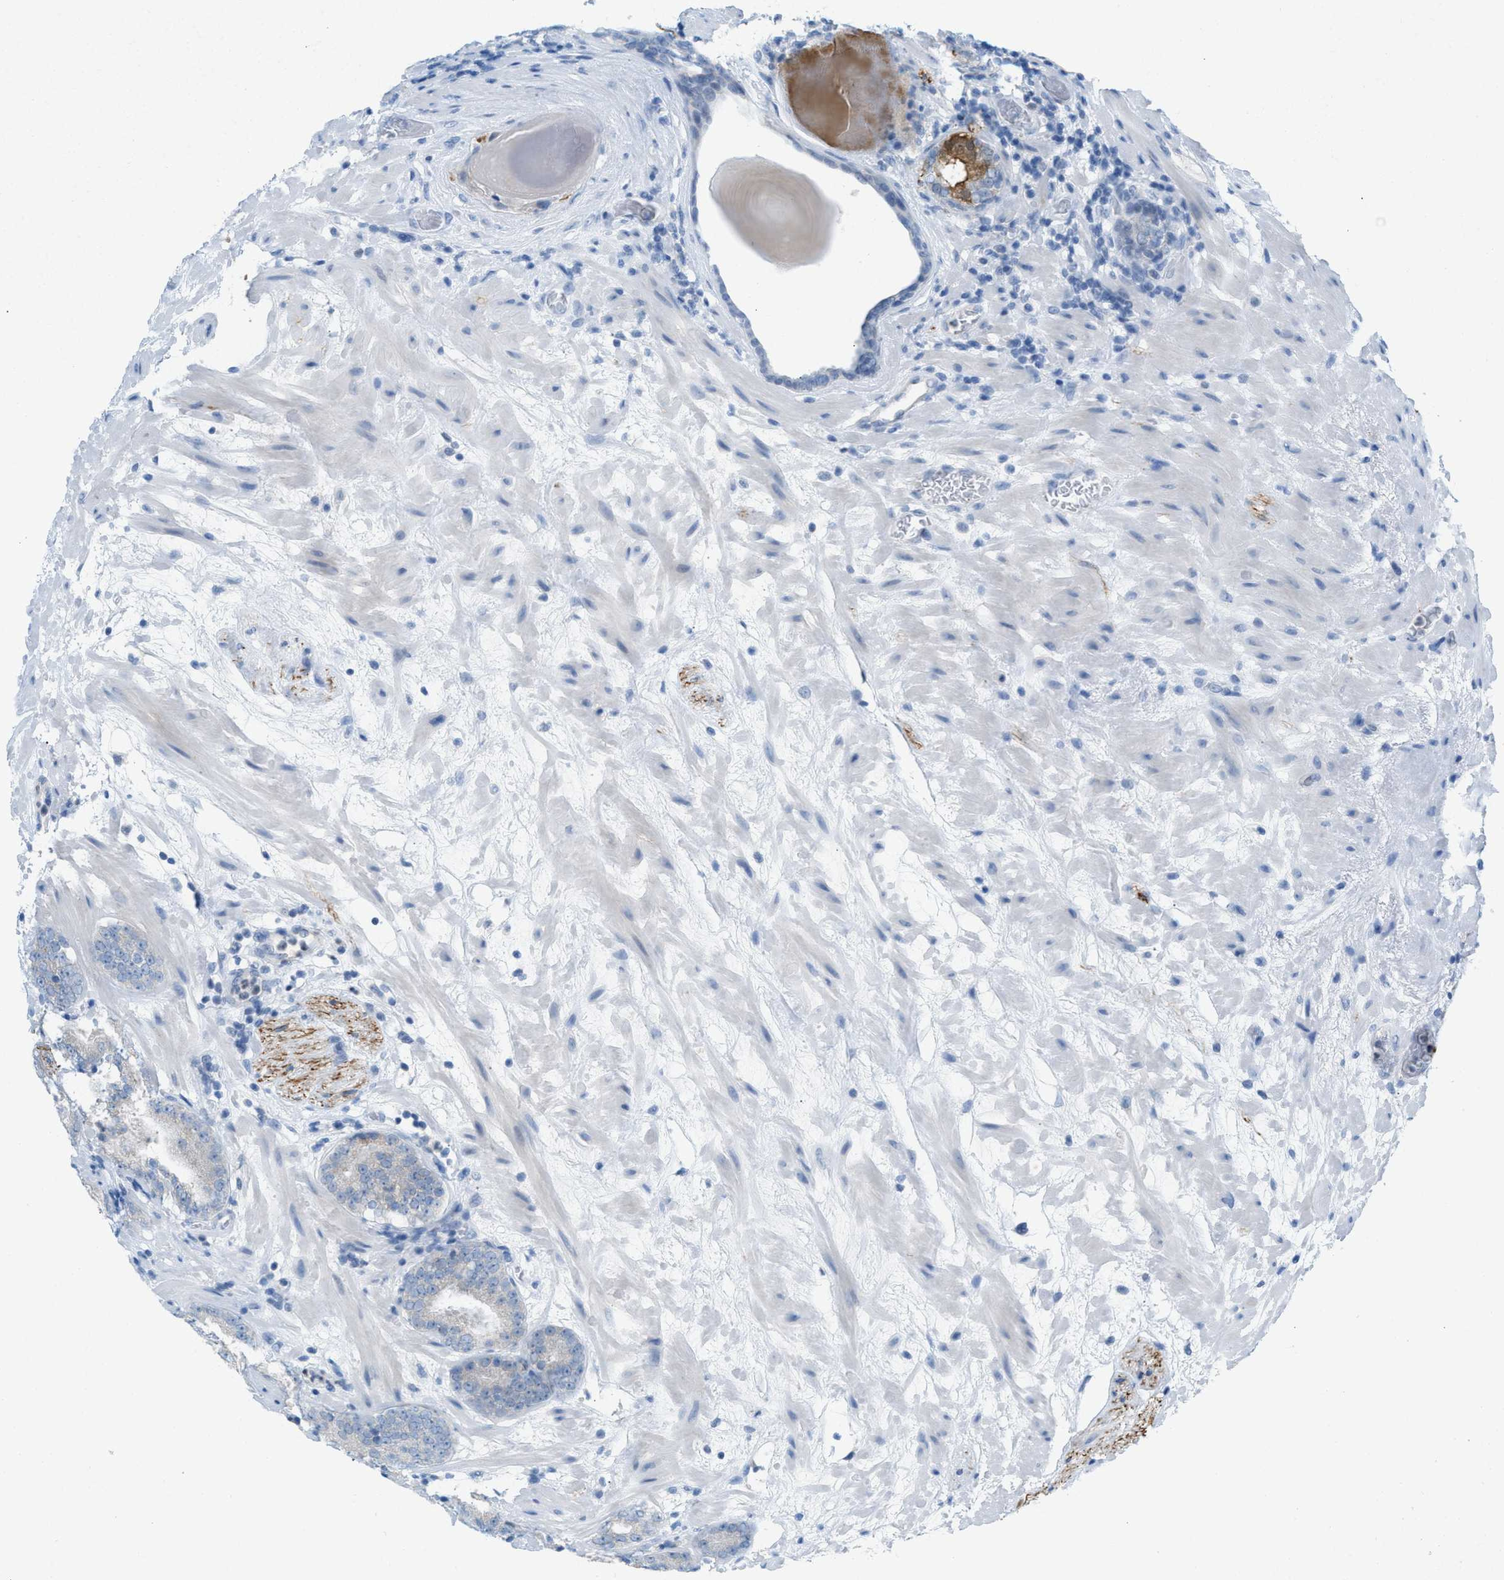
{"staining": {"intensity": "negative", "quantity": "none", "location": "none"}, "tissue": "prostate cancer", "cell_type": "Tumor cells", "image_type": "cancer", "snomed": [{"axis": "morphology", "description": "Adenocarcinoma, Low grade"}, {"axis": "topography", "description": "Prostate"}], "caption": "This is an immunohistochemistry photomicrograph of human prostate cancer. There is no positivity in tumor cells.", "gene": "PPM1D", "patient": {"sex": "male", "age": 69}}